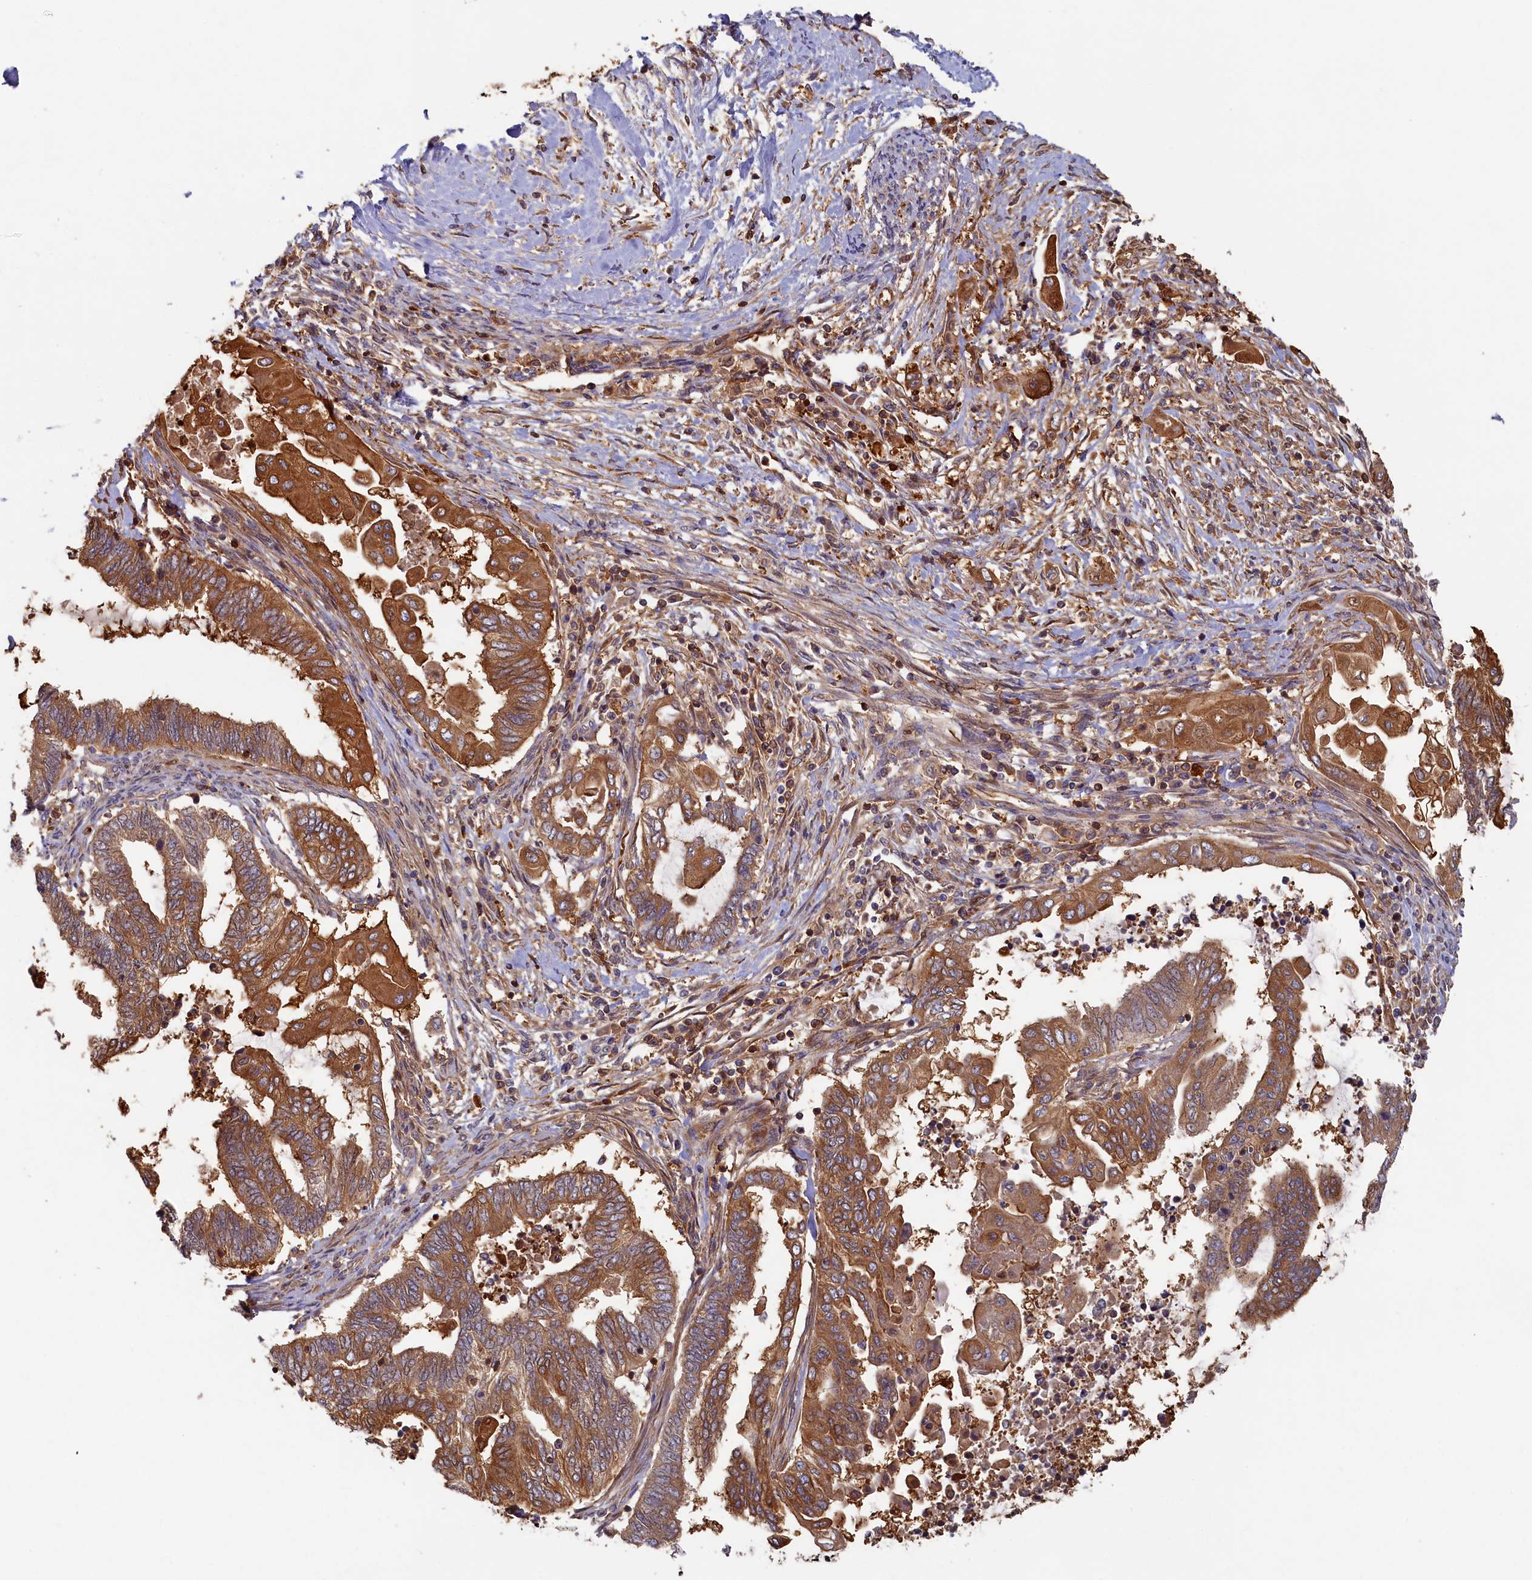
{"staining": {"intensity": "strong", "quantity": ">75%", "location": "cytoplasmic/membranous"}, "tissue": "endometrial cancer", "cell_type": "Tumor cells", "image_type": "cancer", "snomed": [{"axis": "morphology", "description": "Adenocarcinoma, NOS"}, {"axis": "topography", "description": "Uterus"}, {"axis": "topography", "description": "Endometrium"}], "caption": "The micrograph reveals staining of adenocarcinoma (endometrial), revealing strong cytoplasmic/membranous protein positivity (brown color) within tumor cells.", "gene": "TIMM8B", "patient": {"sex": "female", "age": 70}}